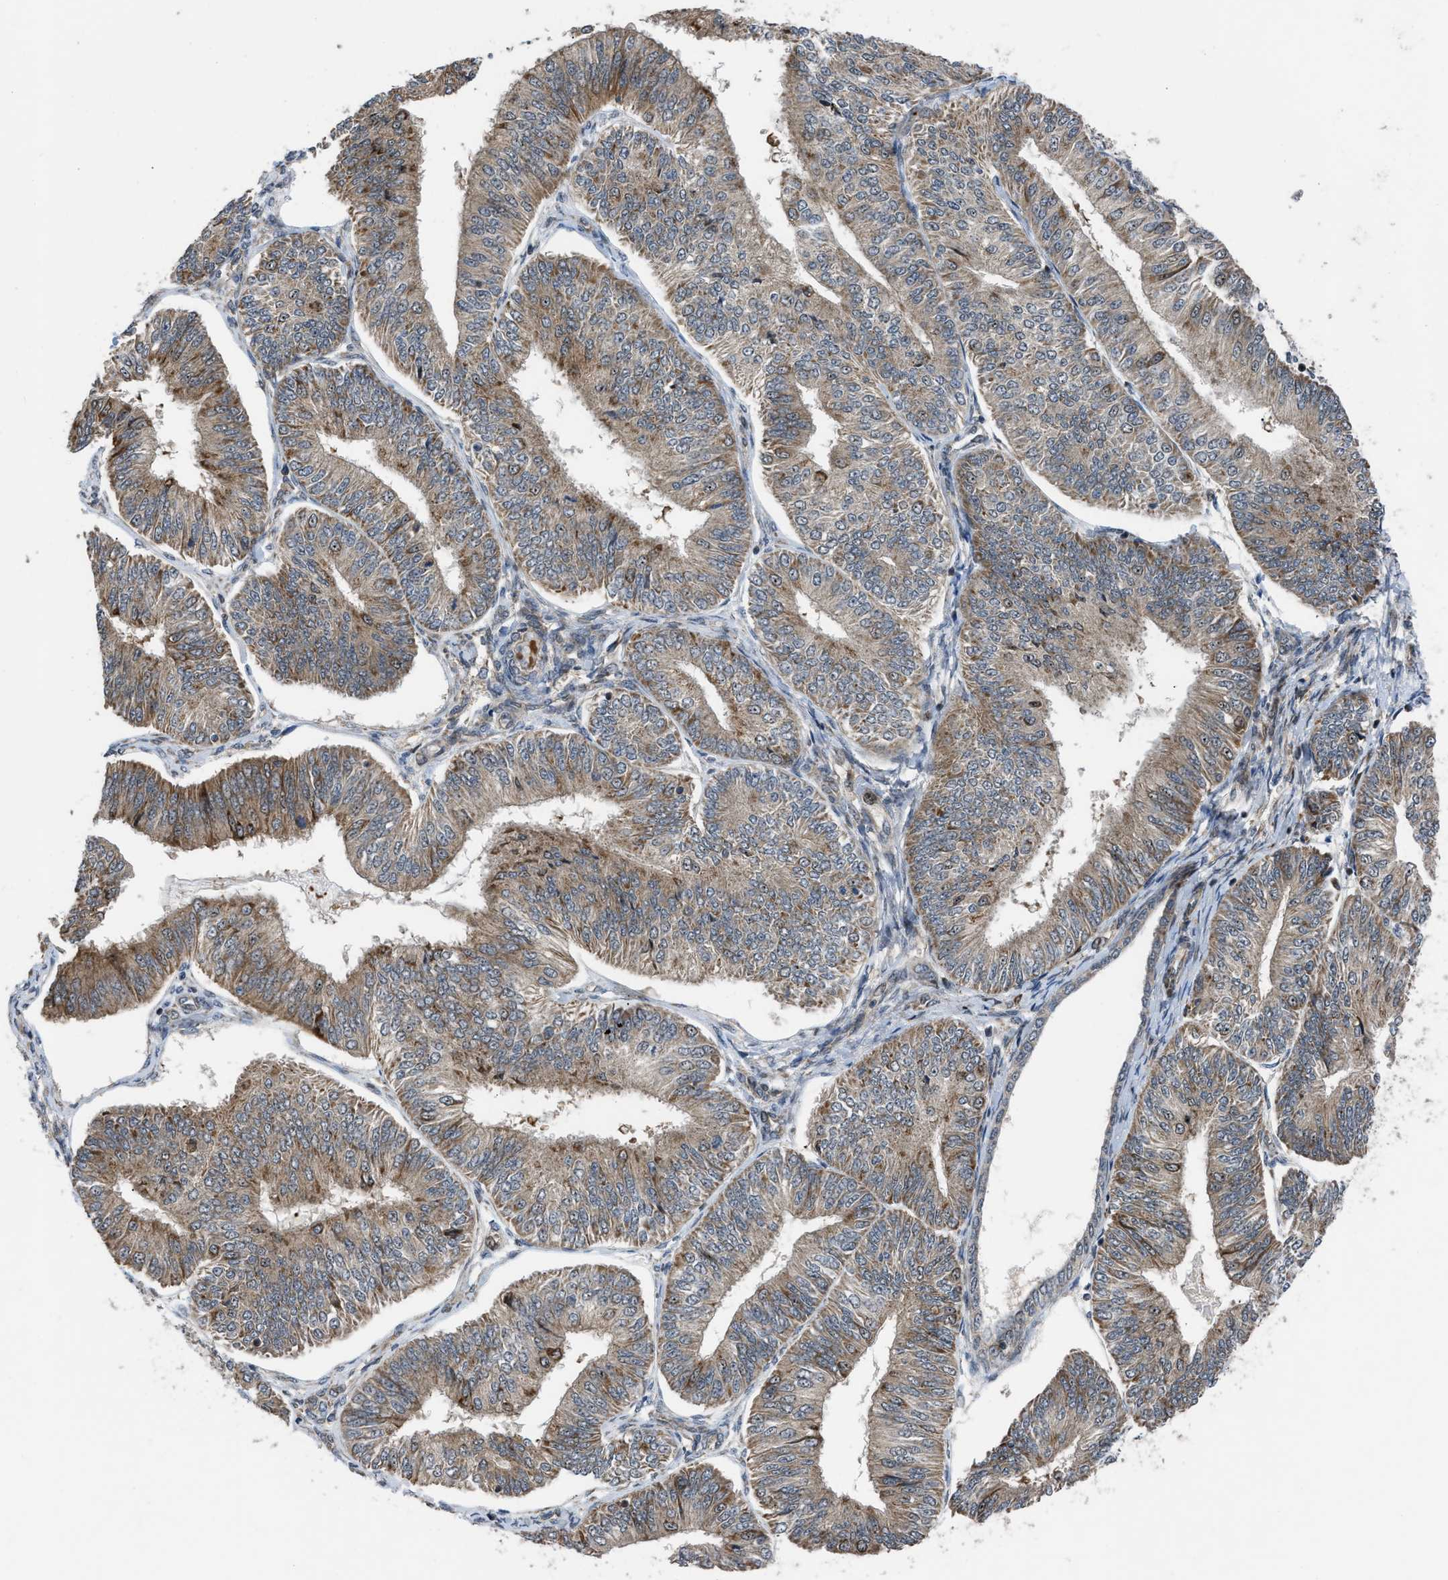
{"staining": {"intensity": "moderate", "quantity": "25%-75%", "location": "cytoplasmic/membranous"}, "tissue": "endometrial cancer", "cell_type": "Tumor cells", "image_type": "cancer", "snomed": [{"axis": "morphology", "description": "Adenocarcinoma, NOS"}, {"axis": "topography", "description": "Endometrium"}], "caption": "Protein analysis of adenocarcinoma (endometrial) tissue displays moderate cytoplasmic/membranous positivity in approximately 25%-75% of tumor cells.", "gene": "AP3M2", "patient": {"sex": "female", "age": 58}}